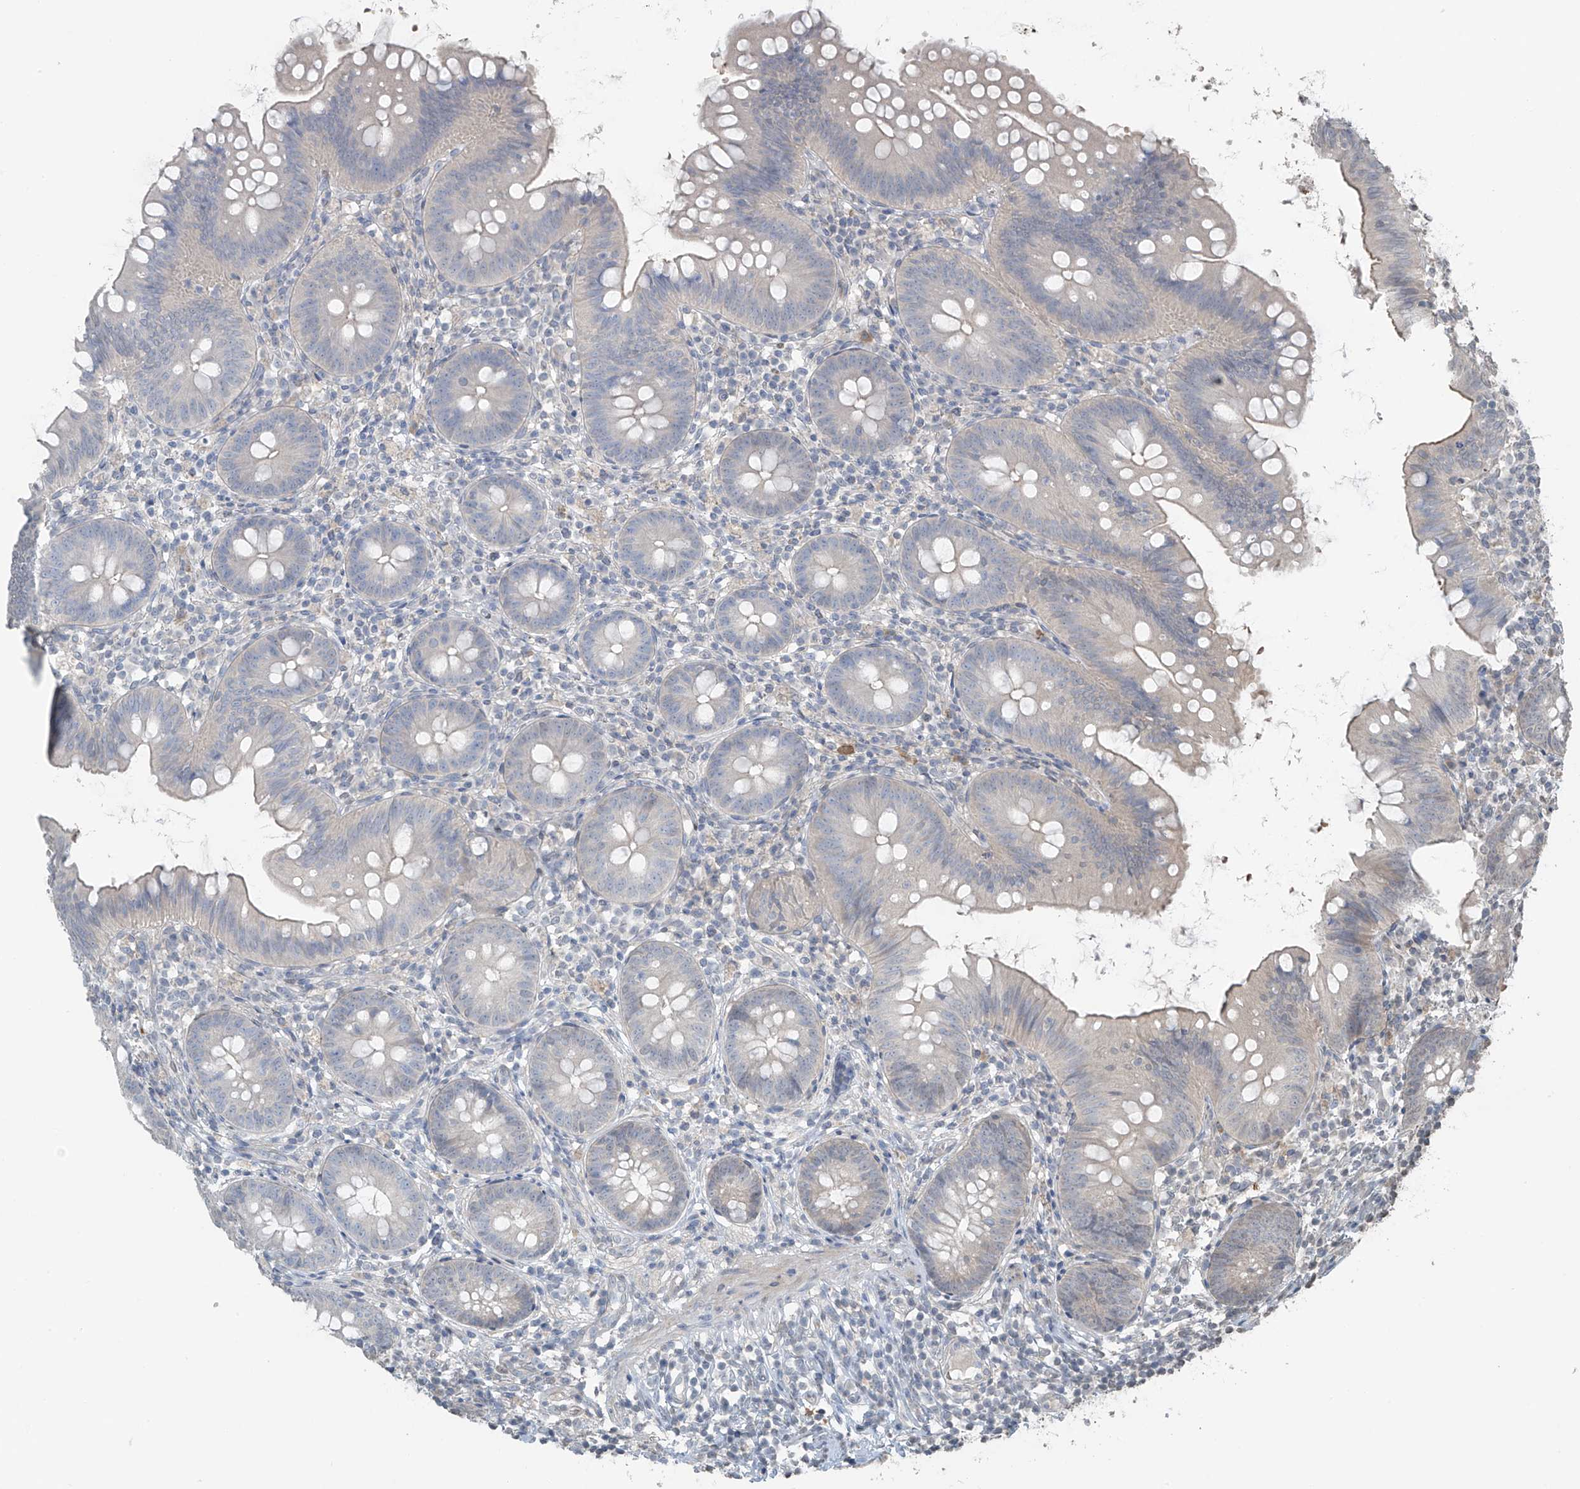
{"staining": {"intensity": "negative", "quantity": "none", "location": "none"}, "tissue": "appendix", "cell_type": "Glandular cells", "image_type": "normal", "snomed": [{"axis": "morphology", "description": "Normal tissue, NOS"}, {"axis": "topography", "description": "Appendix"}], "caption": "This photomicrograph is of benign appendix stained with IHC to label a protein in brown with the nuclei are counter-stained blue. There is no expression in glandular cells.", "gene": "HOXA11", "patient": {"sex": "female", "age": 62}}